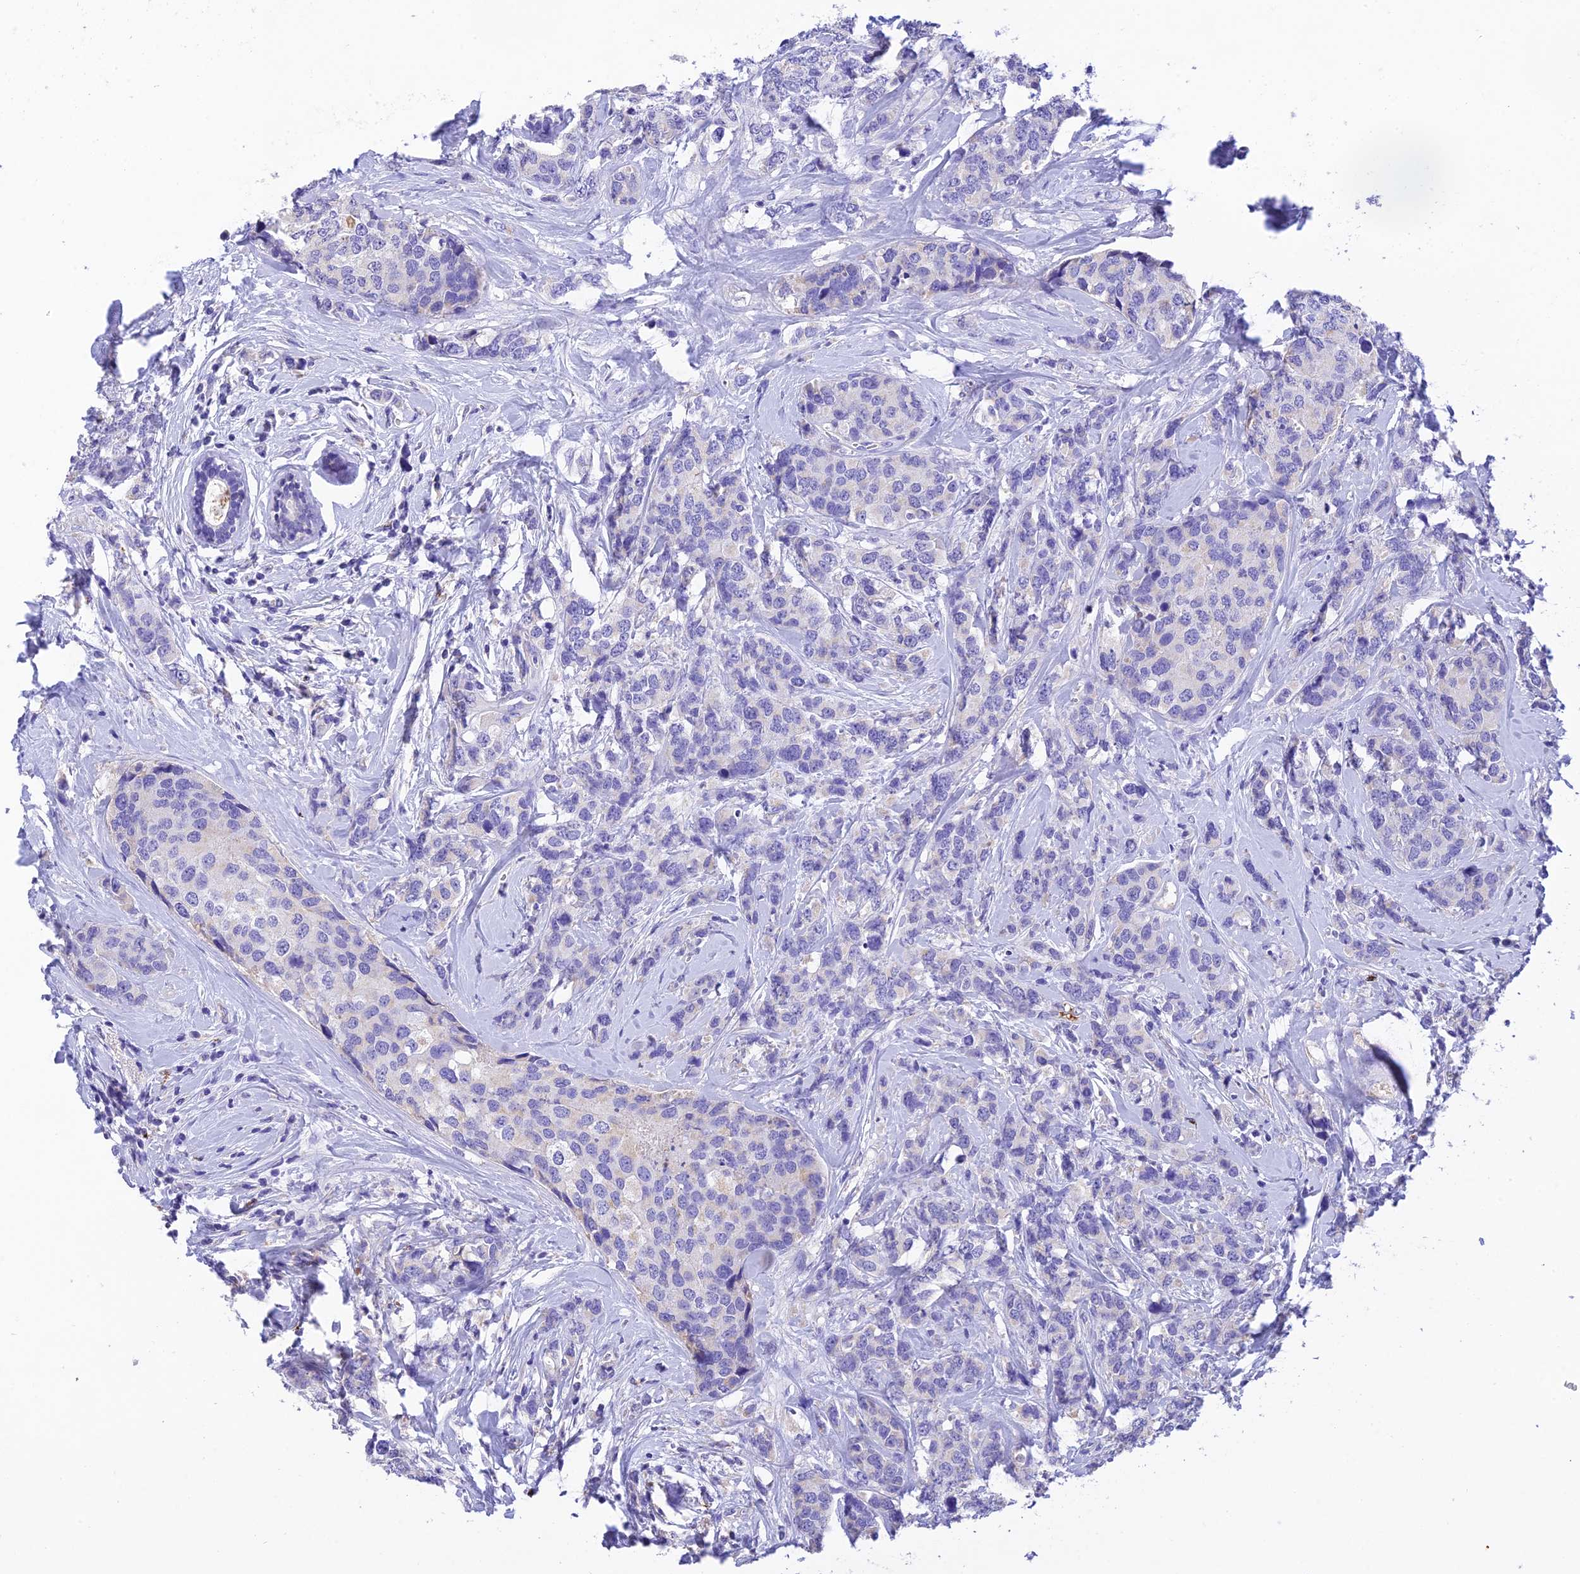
{"staining": {"intensity": "negative", "quantity": "none", "location": "none"}, "tissue": "breast cancer", "cell_type": "Tumor cells", "image_type": "cancer", "snomed": [{"axis": "morphology", "description": "Lobular carcinoma"}, {"axis": "topography", "description": "Breast"}], "caption": "Protein analysis of breast lobular carcinoma shows no significant staining in tumor cells.", "gene": "MS4A5", "patient": {"sex": "female", "age": 59}}